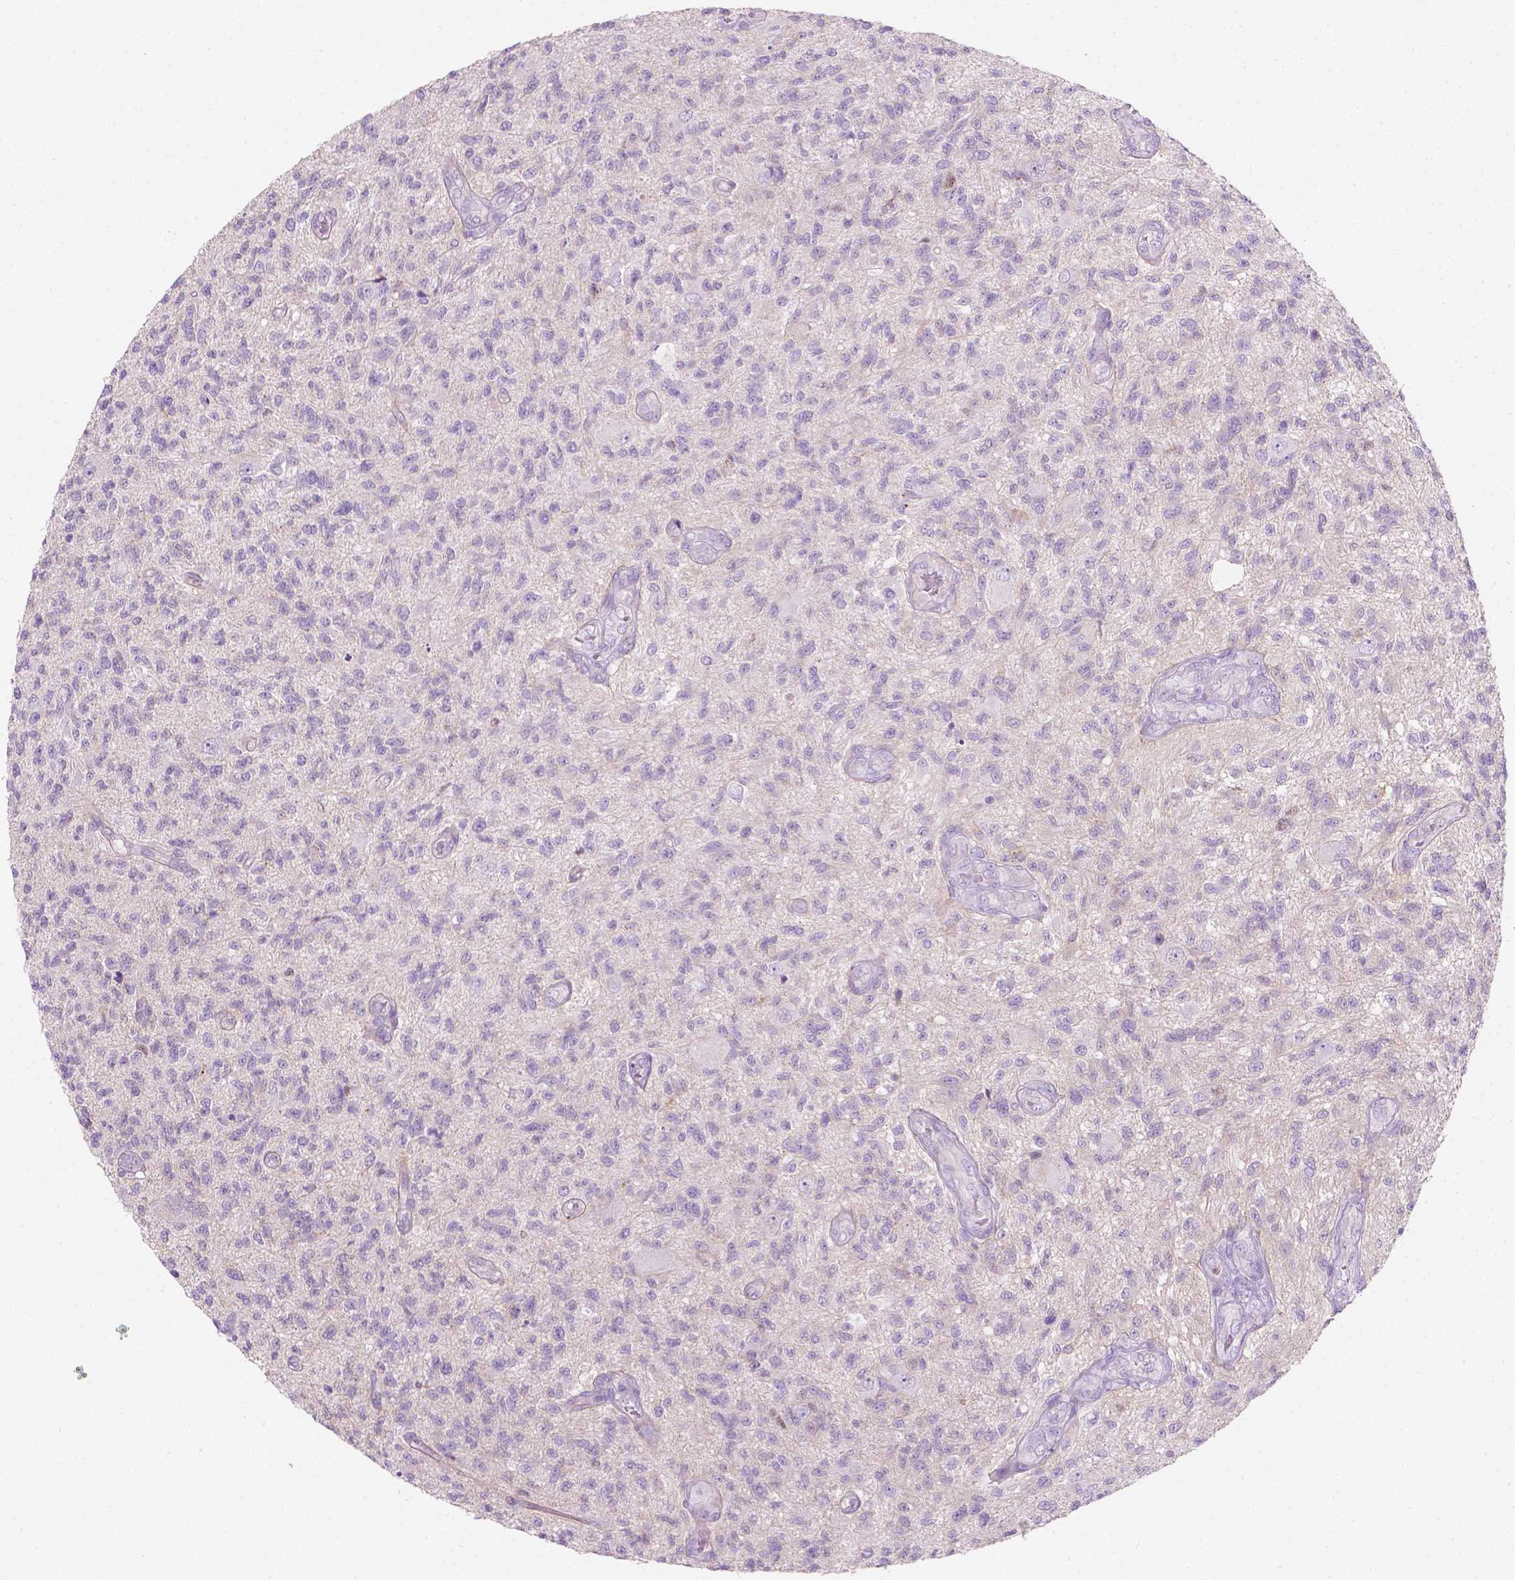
{"staining": {"intensity": "negative", "quantity": "none", "location": "none"}, "tissue": "glioma", "cell_type": "Tumor cells", "image_type": "cancer", "snomed": [{"axis": "morphology", "description": "Glioma, malignant, High grade"}, {"axis": "topography", "description": "Brain"}], "caption": "Tumor cells show no significant positivity in glioma. Brightfield microscopy of immunohistochemistry stained with DAB (brown) and hematoxylin (blue), captured at high magnification.", "gene": "NOS1AP", "patient": {"sex": "male", "age": 56}}